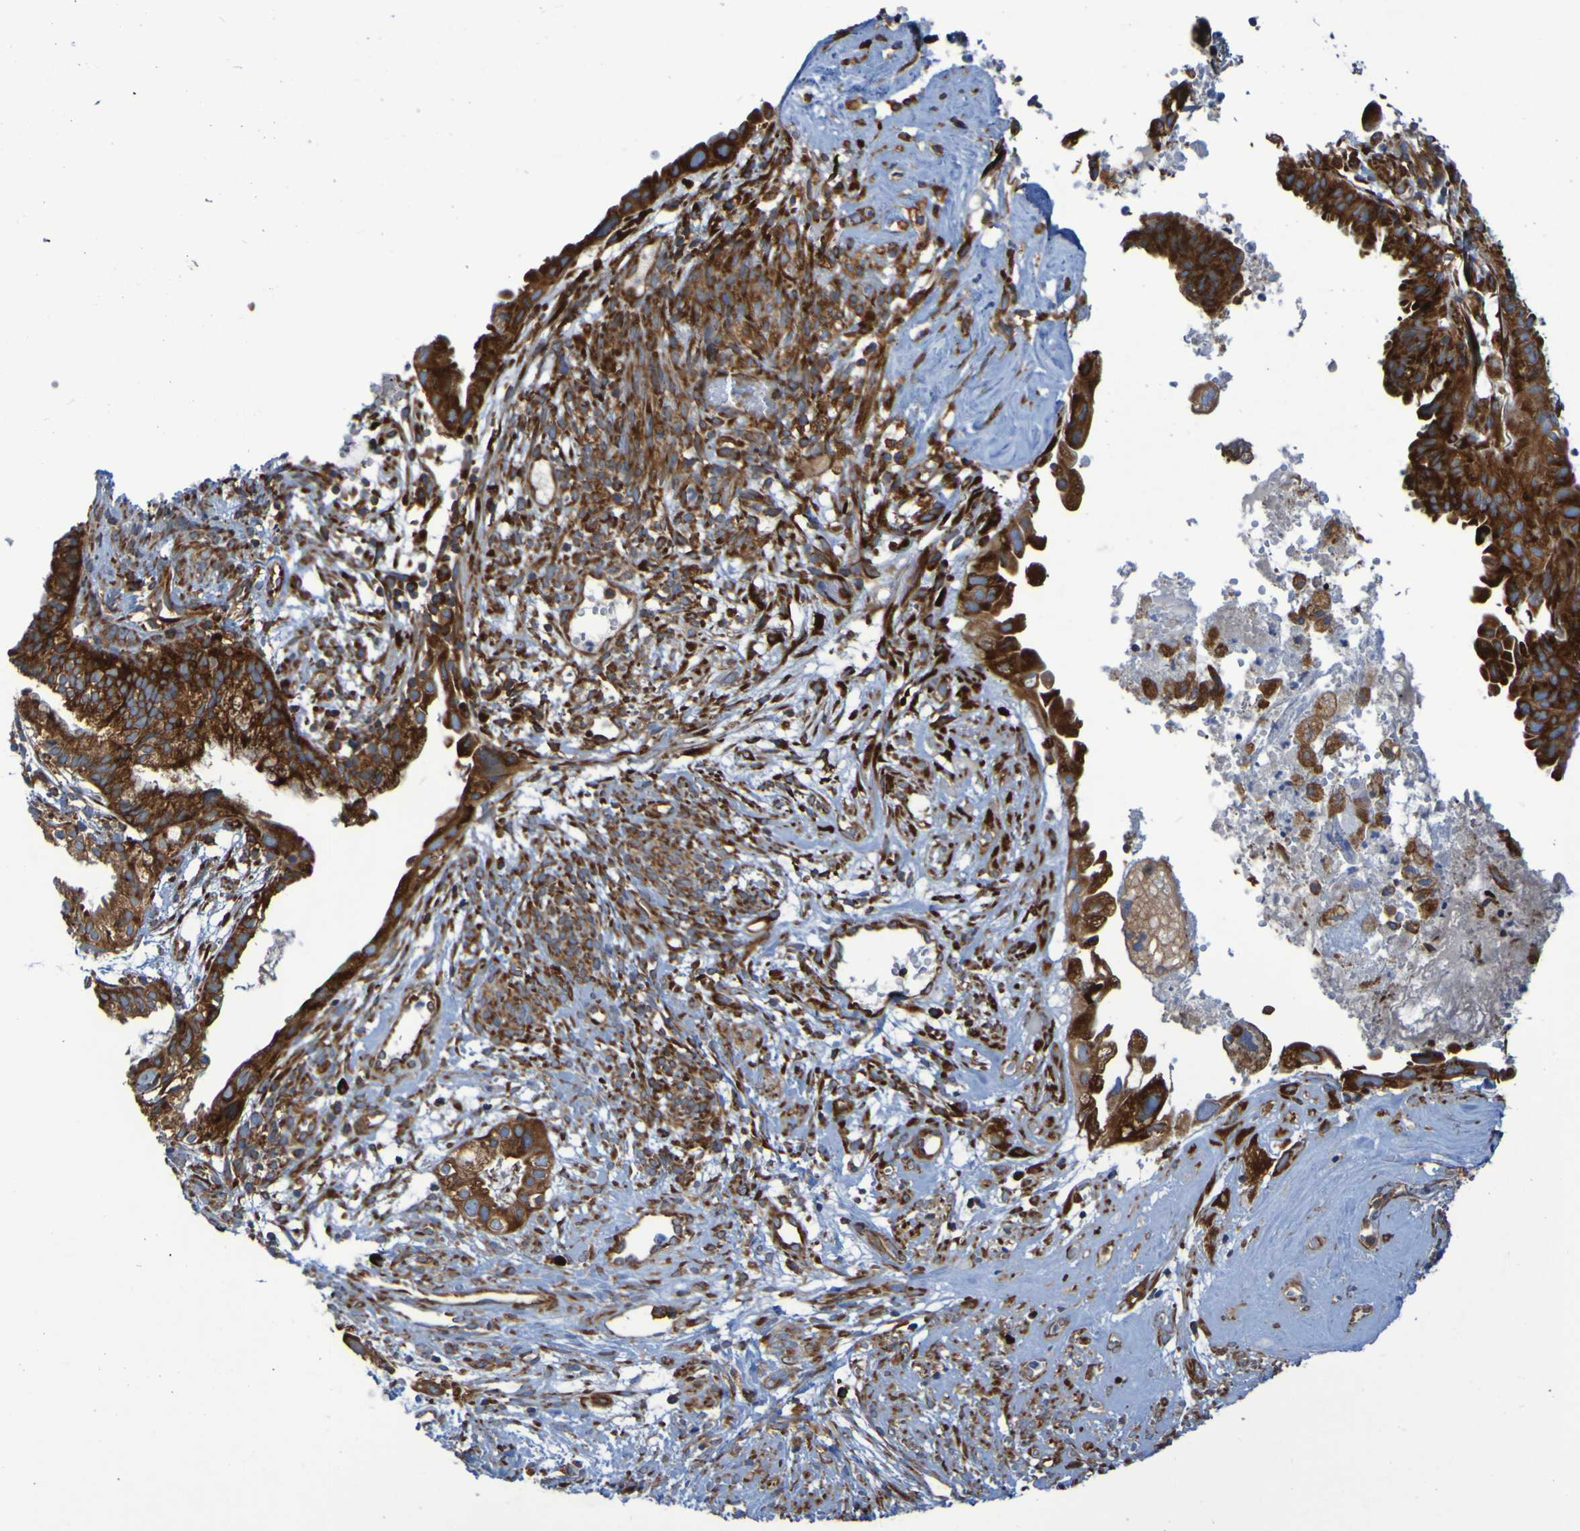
{"staining": {"intensity": "strong", "quantity": ">75%", "location": "cytoplasmic/membranous"}, "tissue": "cervical cancer", "cell_type": "Tumor cells", "image_type": "cancer", "snomed": [{"axis": "morphology", "description": "Normal tissue, NOS"}, {"axis": "morphology", "description": "Adenocarcinoma, NOS"}, {"axis": "topography", "description": "Cervix"}, {"axis": "topography", "description": "Endometrium"}], "caption": "Cervical cancer stained with a brown dye exhibits strong cytoplasmic/membranous positive positivity in about >75% of tumor cells.", "gene": "RPL10", "patient": {"sex": "female", "age": 86}}